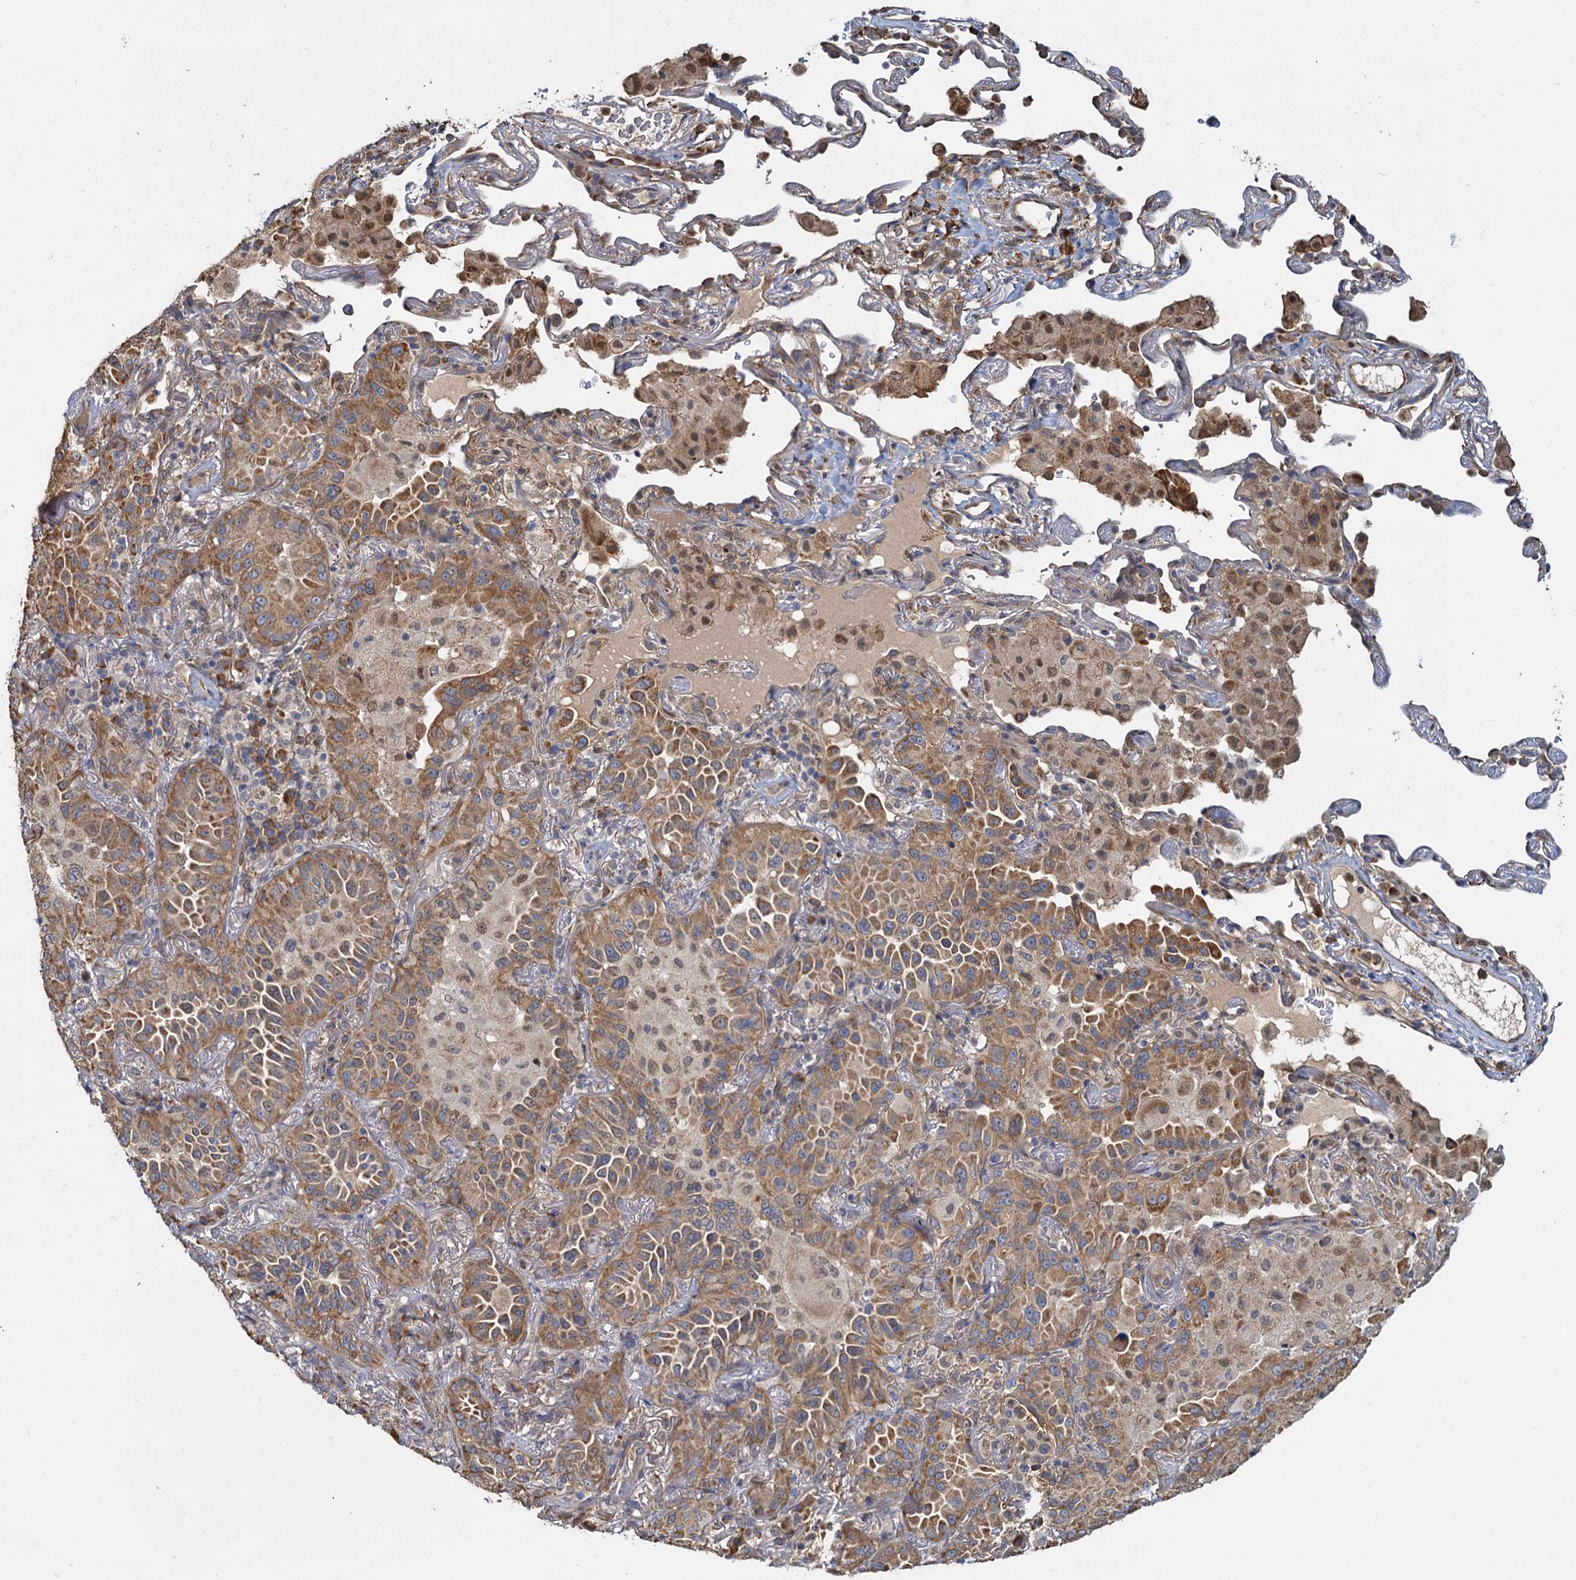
{"staining": {"intensity": "moderate", "quantity": ">75%", "location": "cytoplasmic/membranous"}, "tissue": "lung cancer", "cell_type": "Tumor cells", "image_type": "cancer", "snomed": [{"axis": "morphology", "description": "Adenocarcinoma, NOS"}, {"axis": "topography", "description": "Lung"}], "caption": "The image exhibits a brown stain indicating the presence of a protein in the cytoplasmic/membranous of tumor cells in lung adenocarcinoma. Using DAB (3,3'-diaminobenzidine) (brown) and hematoxylin (blue) stains, captured at high magnification using brightfield microscopy.", "gene": "LRRC51", "patient": {"sex": "female", "age": 69}}